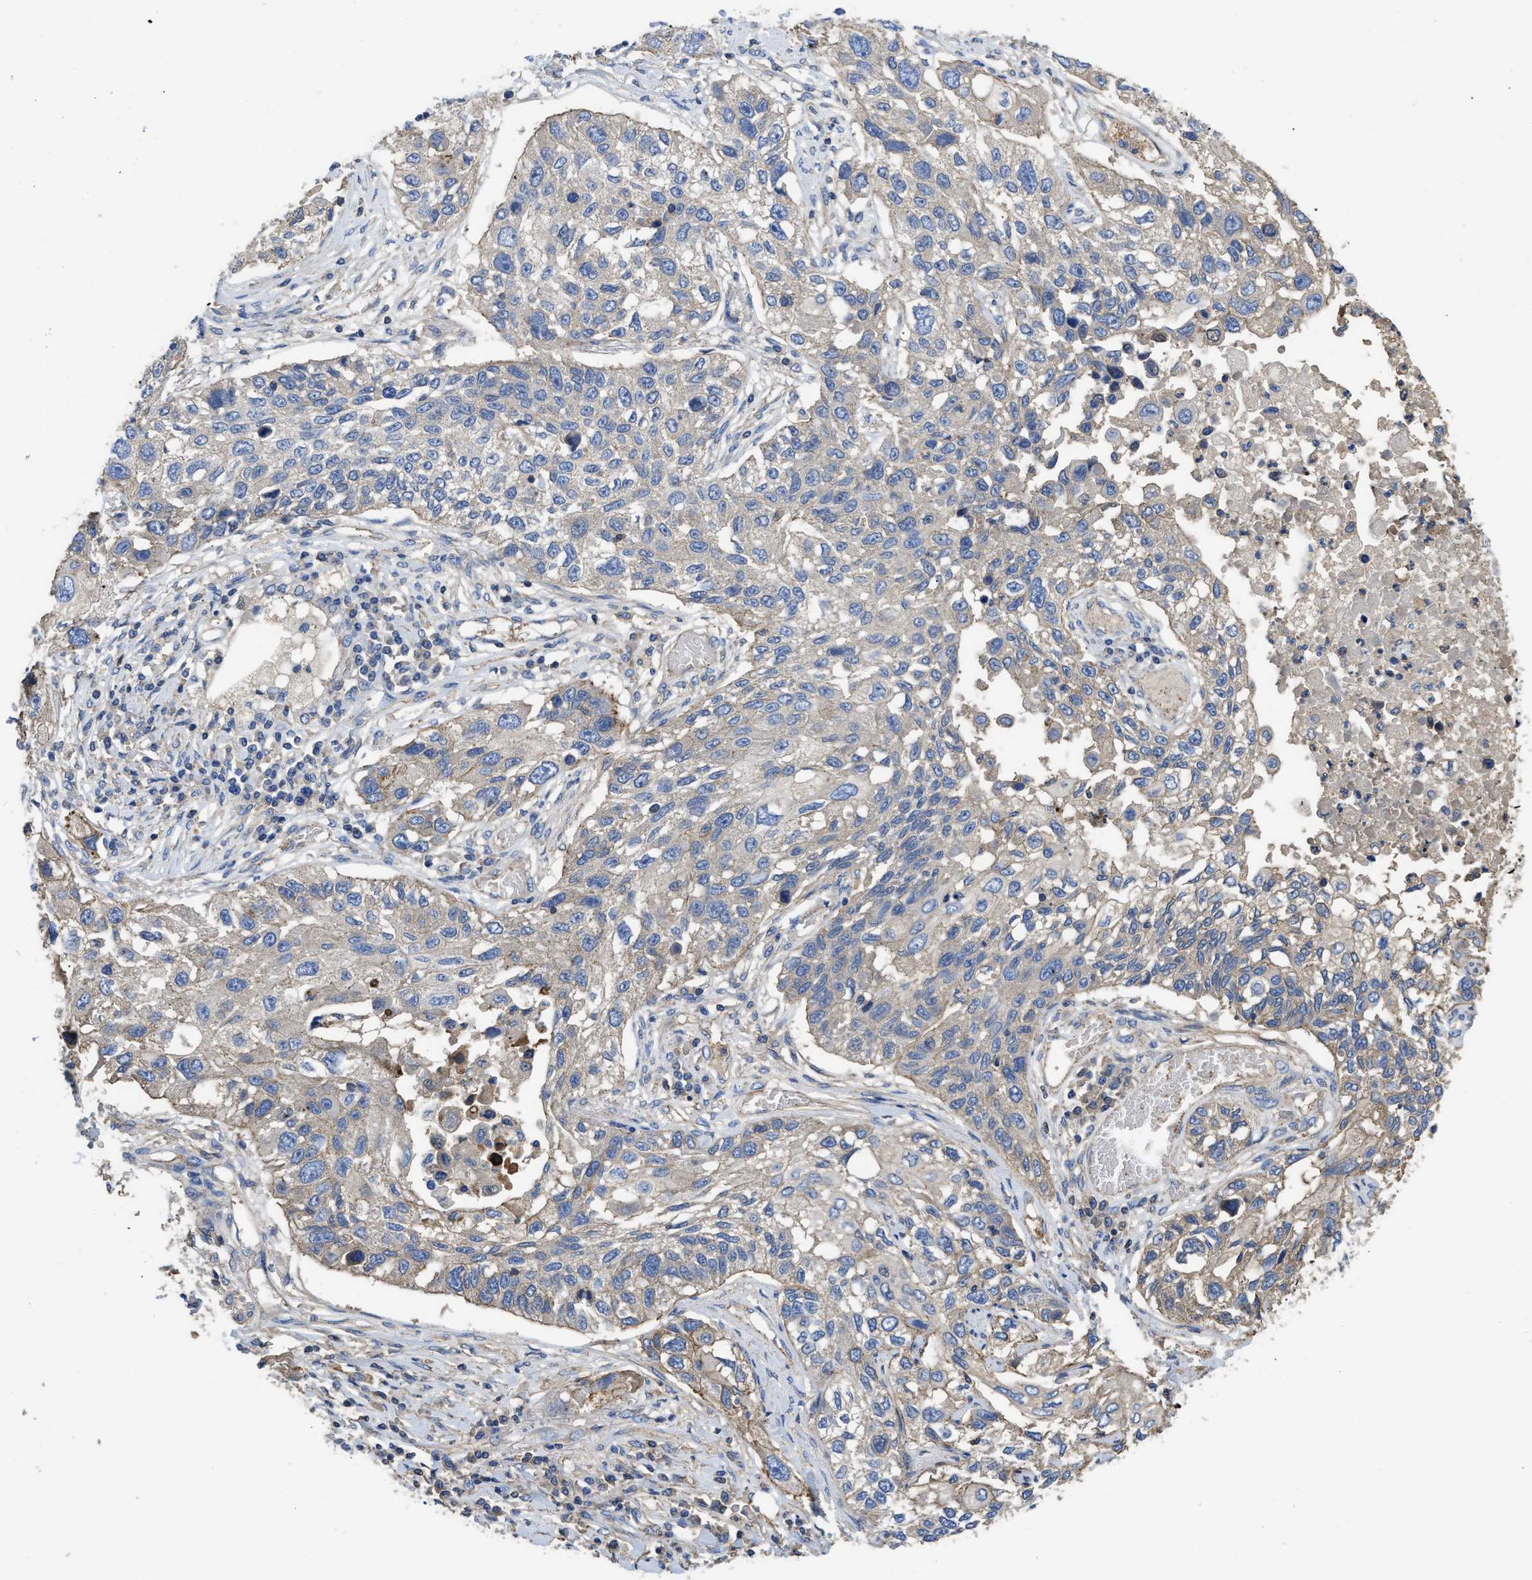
{"staining": {"intensity": "negative", "quantity": "none", "location": "none"}, "tissue": "lung cancer", "cell_type": "Tumor cells", "image_type": "cancer", "snomed": [{"axis": "morphology", "description": "Squamous cell carcinoma, NOS"}, {"axis": "topography", "description": "Lung"}], "caption": "IHC image of lung cancer stained for a protein (brown), which reveals no expression in tumor cells.", "gene": "USP4", "patient": {"sex": "male", "age": 71}}